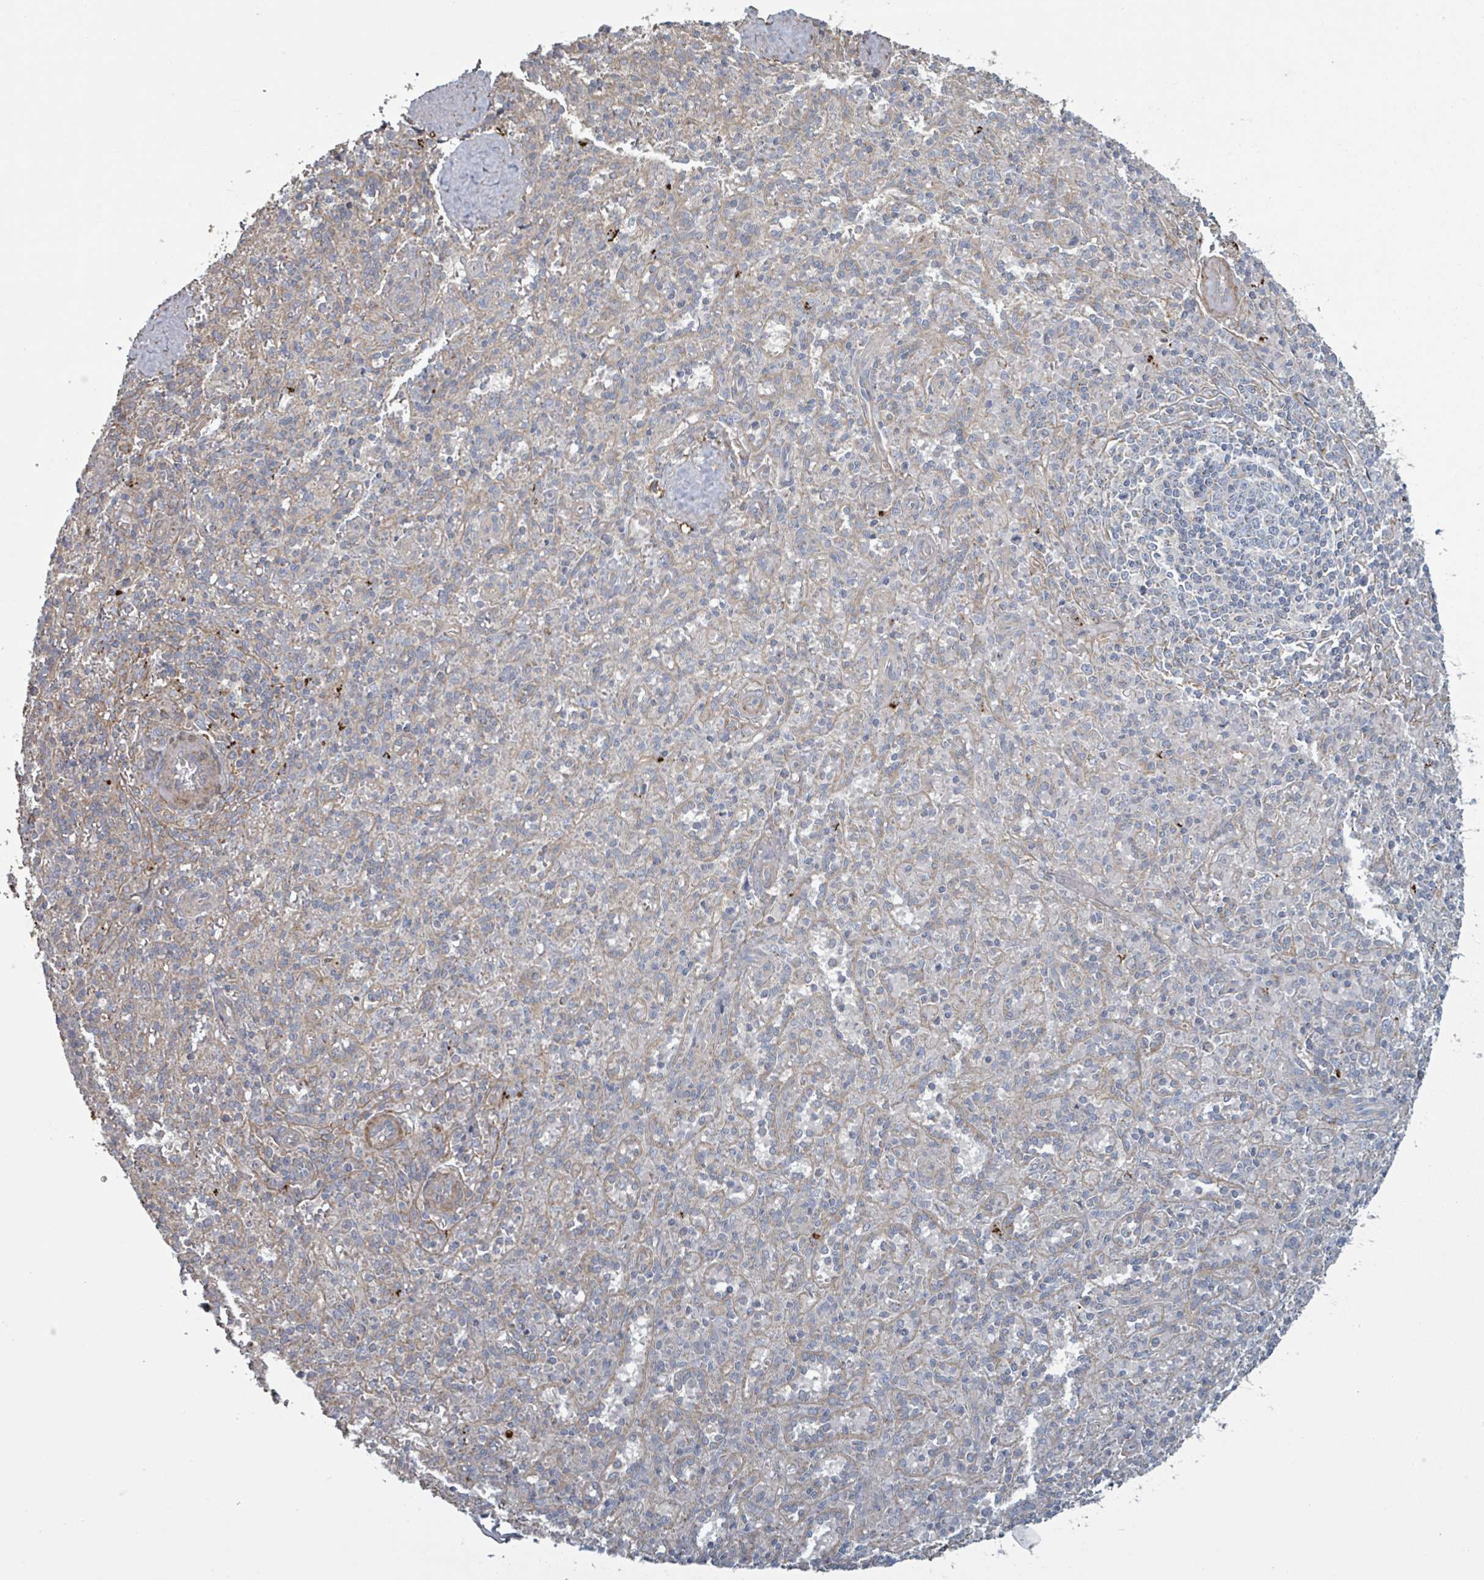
{"staining": {"intensity": "negative", "quantity": "none", "location": "none"}, "tissue": "spleen", "cell_type": "Cells in red pulp", "image_type": "normal", "snomed": [{"axis": "morphology", "description": "Normal tissue, NOS"}, {"axis": "topography", "description": "Spleen"}], "caption": "Immunohistochemistry photomicrograph of unremarkable spleen: human spleen stained with DAB (3,3'-diaminobenzidine) demonstrates no significant protein expression in cells in red pulp.", "gene": "ADCK1", "patient": {"sex": "female", "age": 70}}